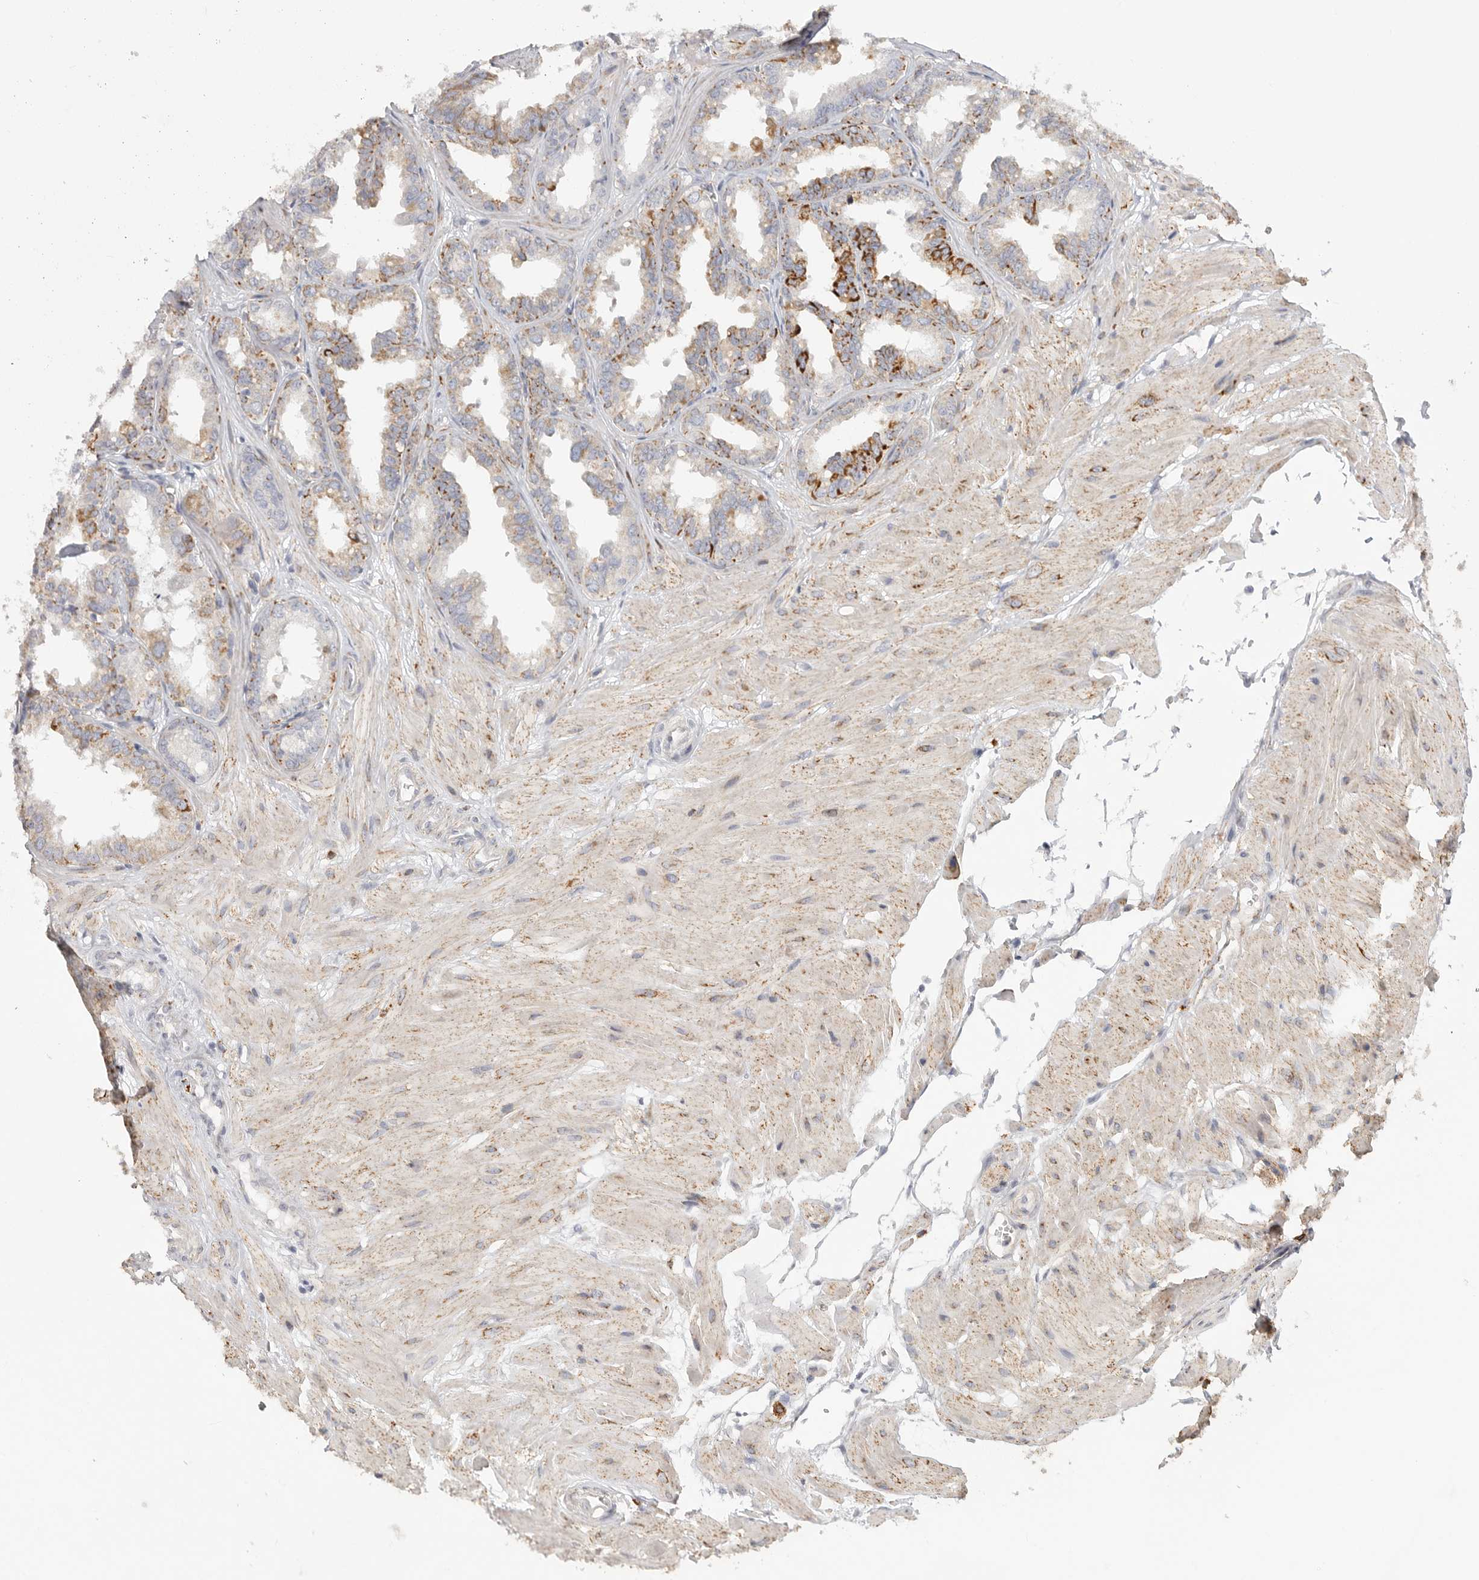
{"staining": {"intensity": "moderate", "quantity": "25%-75%", "location": "cytoplasmic/membranous"}, "tissue": "seminal vesicle", "cell_type": "Glandular cells", "image_type": "normal", "snomed": [{"axis": "morphology", "description": "Normal tissue, NOS"}, {"axis": "topography", "description": "Prostate"}, {"axis": "topography", "description": "Seminal veicle"}], "caption": "A photomicrograph showing moderate cytoplasmic/membranous staining in about 25%-75% of glandular cells in unremarkable seminal vesicle, as visualized by brown immunohistochemical staining.", "gene": "ELP3", "patient": {"sex": "male", "age": 51}}